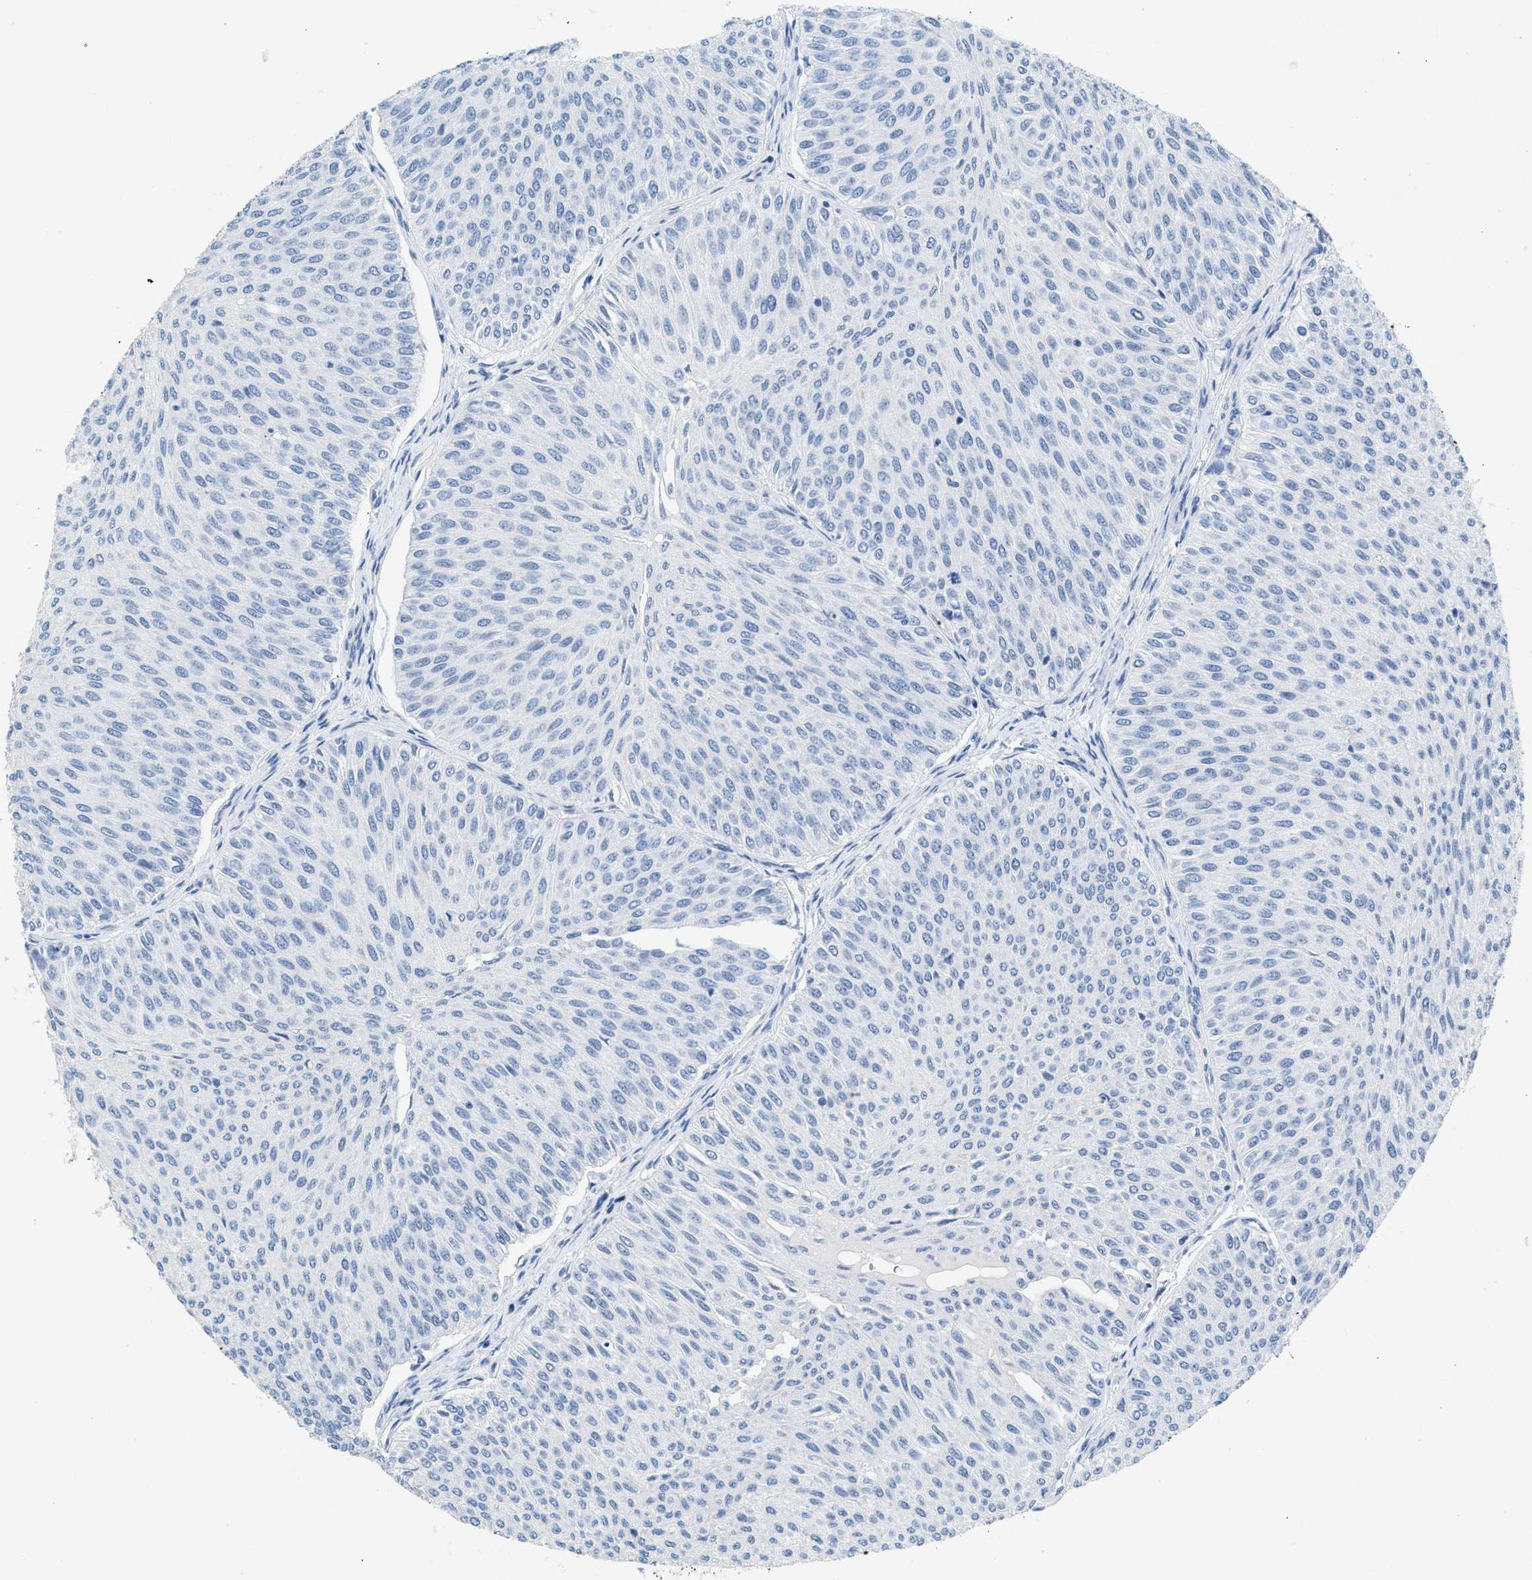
{"staining": {"intensity": "negative", "quantity": "none", "location": "none"}, "tissue": "urothelial cancer", "cell_type": "Tumor cells", "image_type": "cancer", "snomed": [{"axis": "morphology", "description": "Urothelial carcinoma, Low grade"}, {"axis": "topography", "description": "Urinary bladder"}], "caption": "Immunohistochemical staining of human low-grade urothelial carcinoma exhibits no significant expression in tumor cells. (DAB (3,3'-diaminobenzidine) IHC visualized using brightfield microscopy, high magnification).", "gene": "HHATL", "patient": {"sex": "male", "age": 78}}